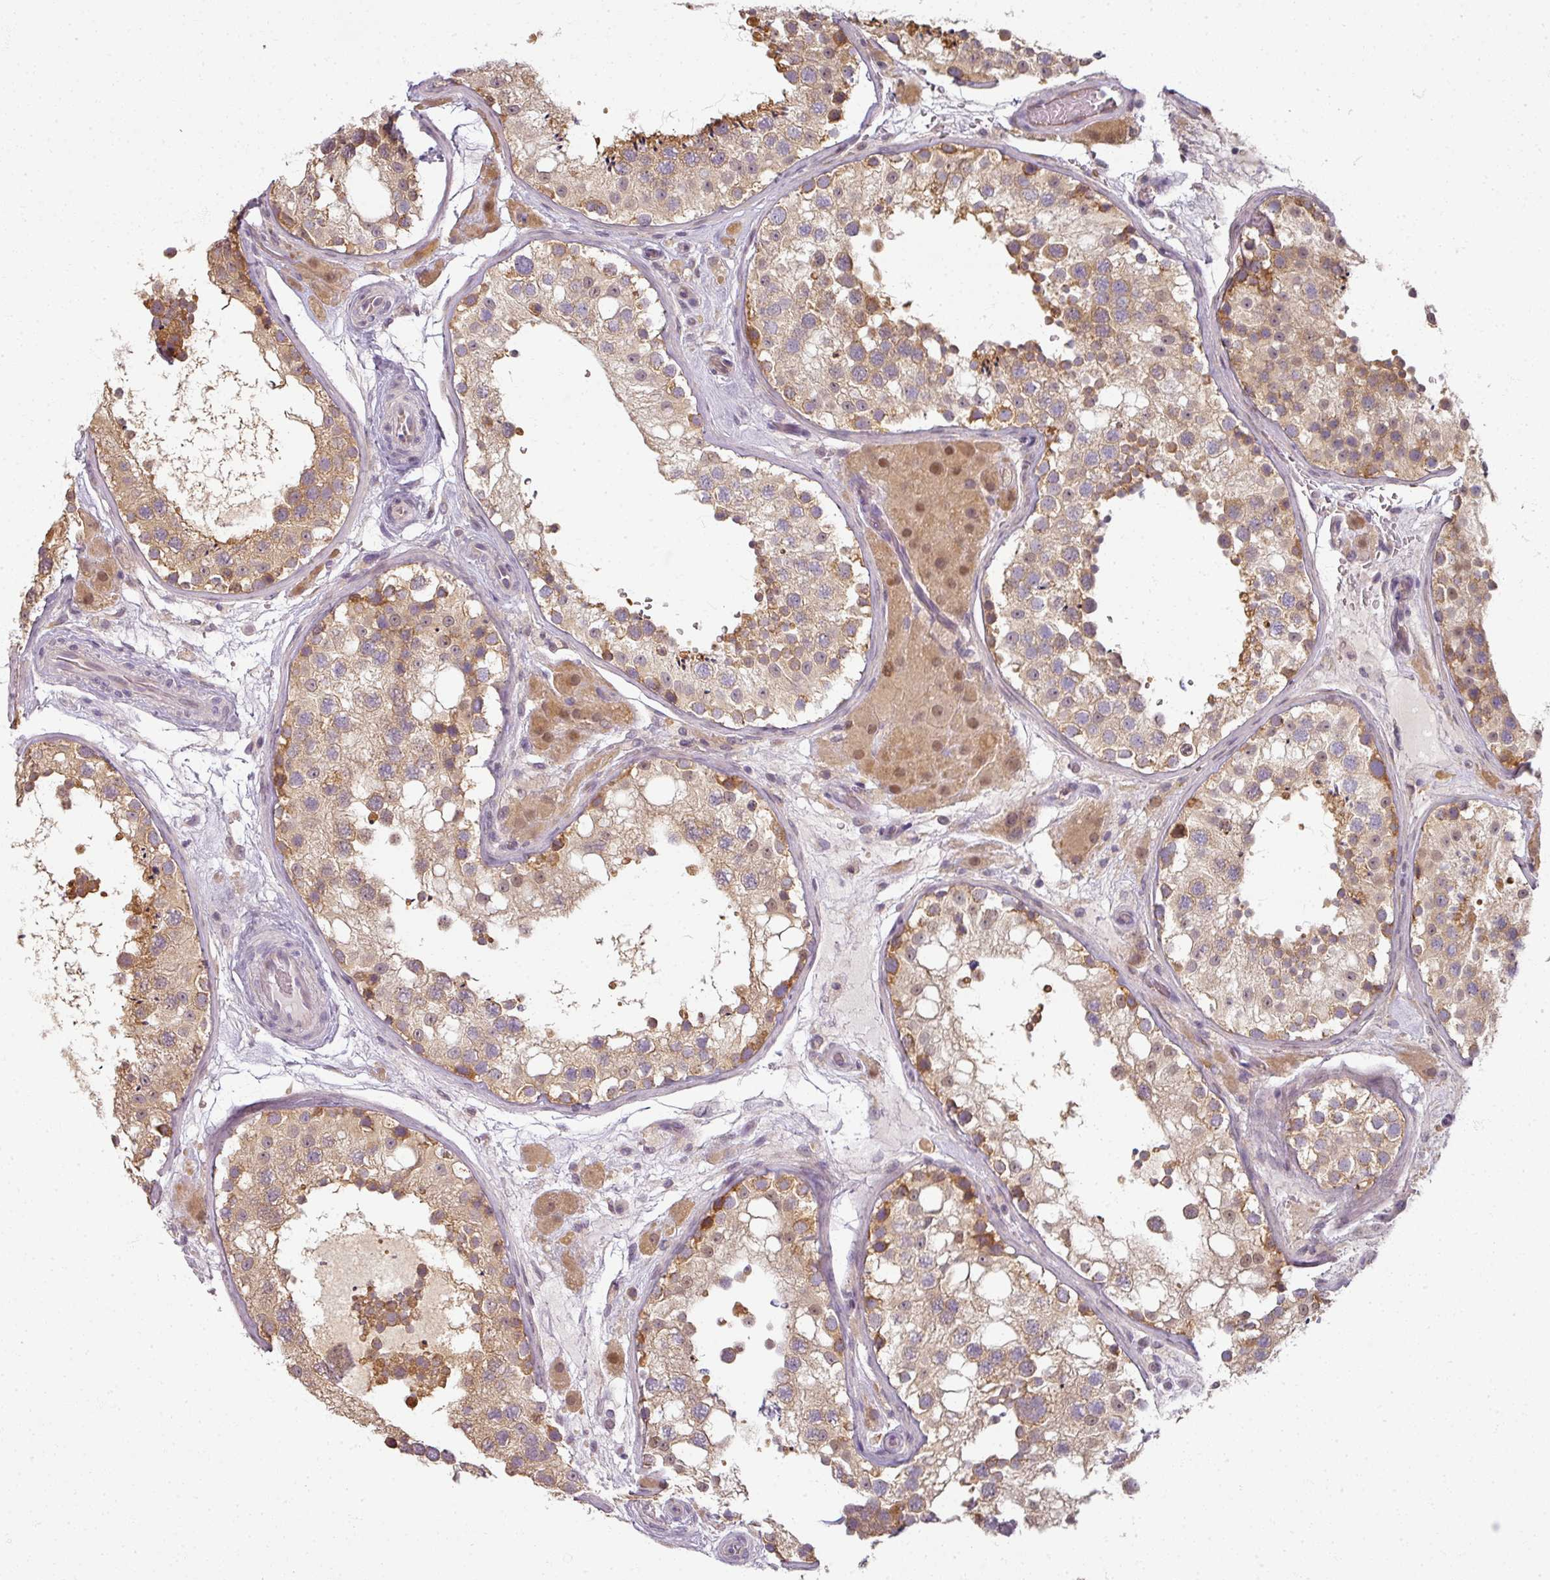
{"staining": {"intensity": "moderate", "quantity": ">75%", "location": "cytoplasmic/membranous"}, "tissue": "testis", "cell_type": "Cells in seminiferous ducts", "image_type": "normal", "snomed": [{"axis": "morphology", "description": "Normal tissue, NOS"}, {"axis": "topography", "description": "Testis"}], "caption": "This is a micrograph of IHC staining of unremarkable testis, which shows moderate positivity in the cytoplasmic/membranous of cells in seminiferous ducts.", "gene": "MYMK", "patient": {"sex": "male", "age": 26}}